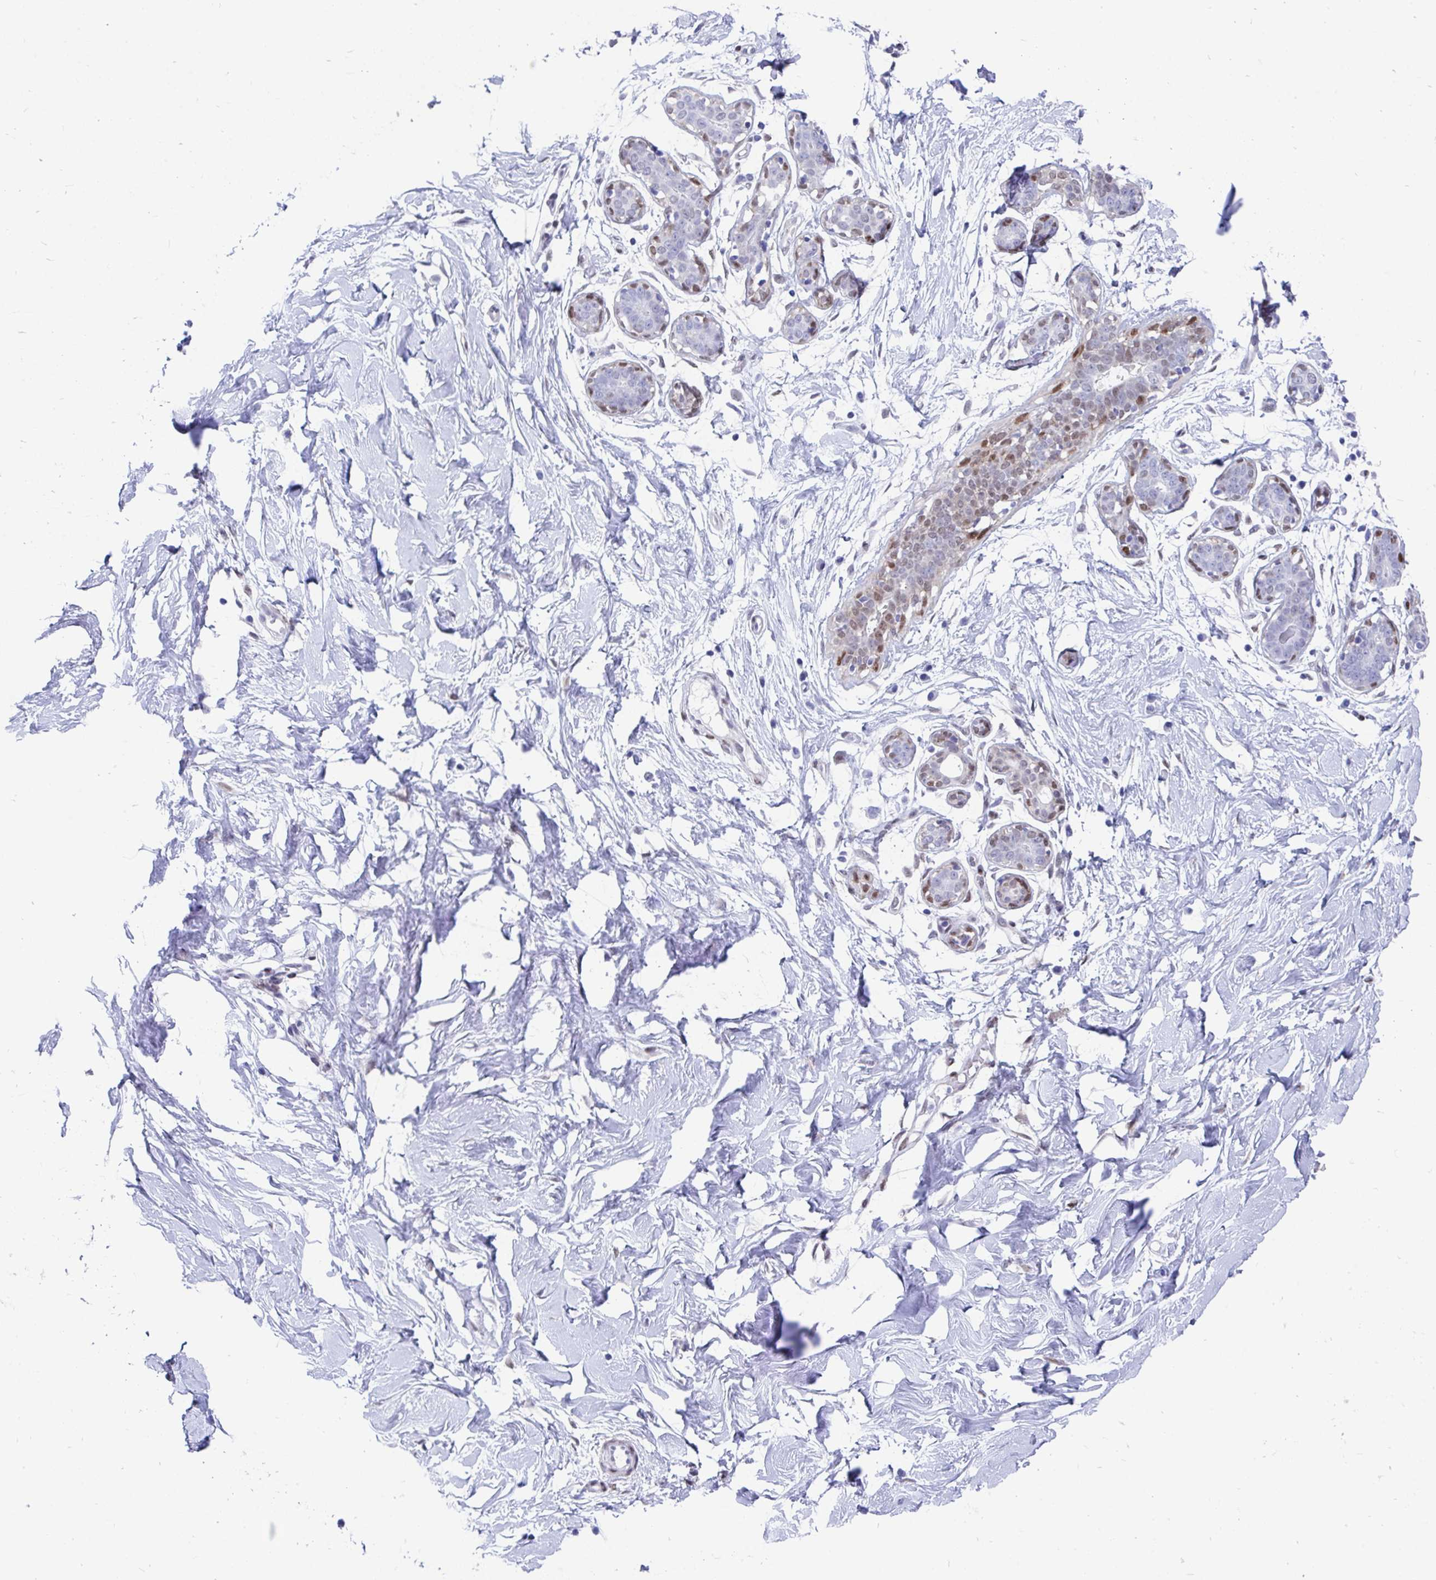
{"staining": {"intensity": "negative", "quantity": "none", "location": "none"}, "tissue": "breast", "cell_type": "Adipocytes", "image_type": "normal", "snomed": [{"axis": "morphology", "description": "Normal tissue, NOS"}, {"axis": "topography", "description": "Breast"}], "caption": "The immunohistochemistry image has no significant expression in adipocytes of breast.", "gene": "RBPMS", "patient": {"sex": "female", "age": 27}}